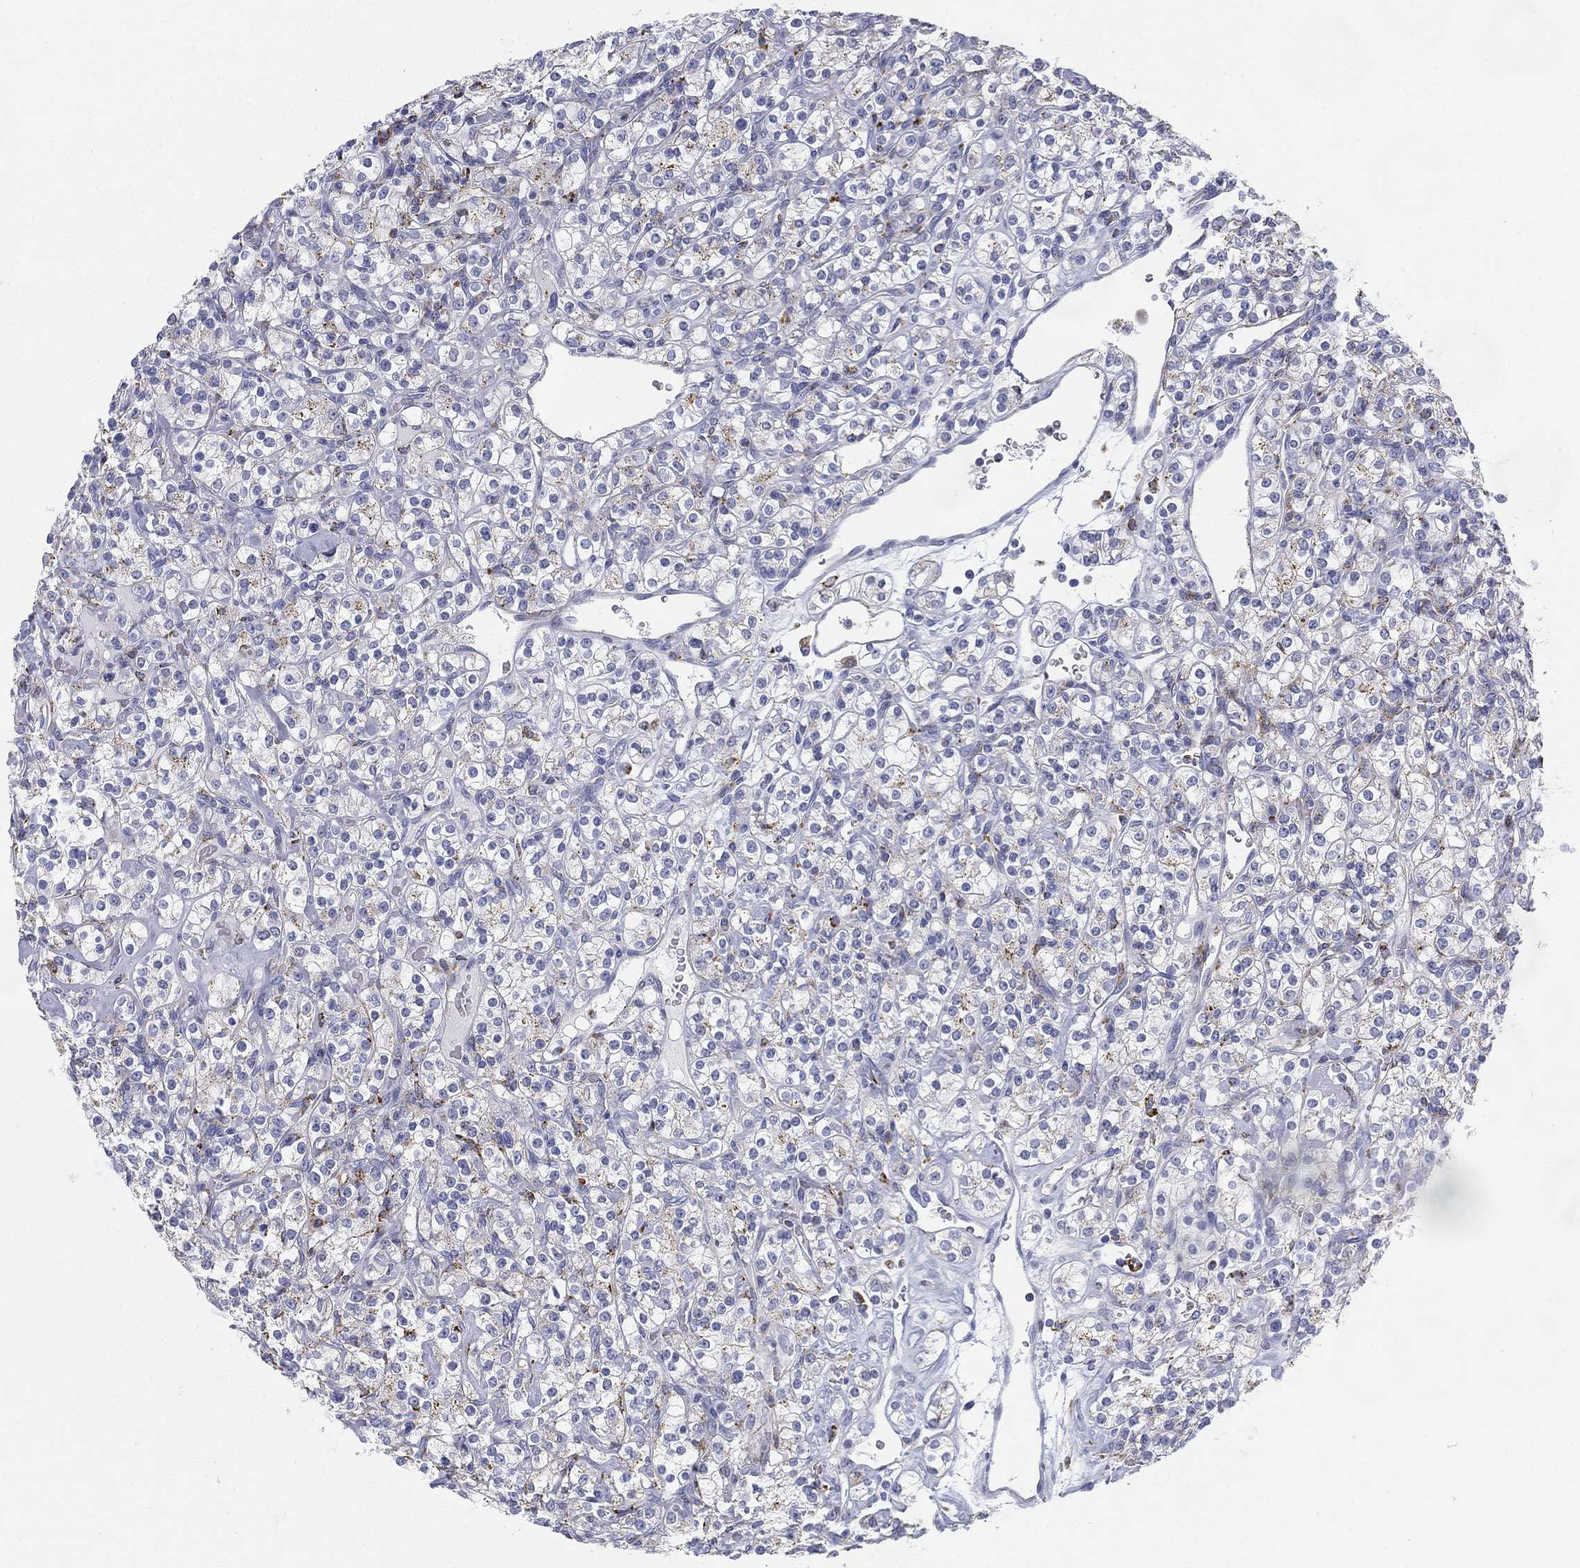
{"staining": {"intensity": "moderate", "quantity": "<25%", "location": "cytoplasmic/membranous"}, "tissue": "renal cancer", "cell_type": "Tumor cells", "image_type": "cancer", "snomed": [{"axis": "morphology", "description": "Adenocarcinoma, NOS"}, {"axis": "topography", "description": "Kidney"}], "caption": "Protein analysis of renal cancer (adenocarcinoma) tissue displays moderate cytoplasmic/membranous positivity in approximately <25% of tumor cells. (Stains: DAB (3,3'-diaminobenzidine) in brown, nuclei in blue, Microscopy: brightfield microscopy at high magnification).", "gene": "NPC2", "patient": {"sex": "male", "age": 77}}